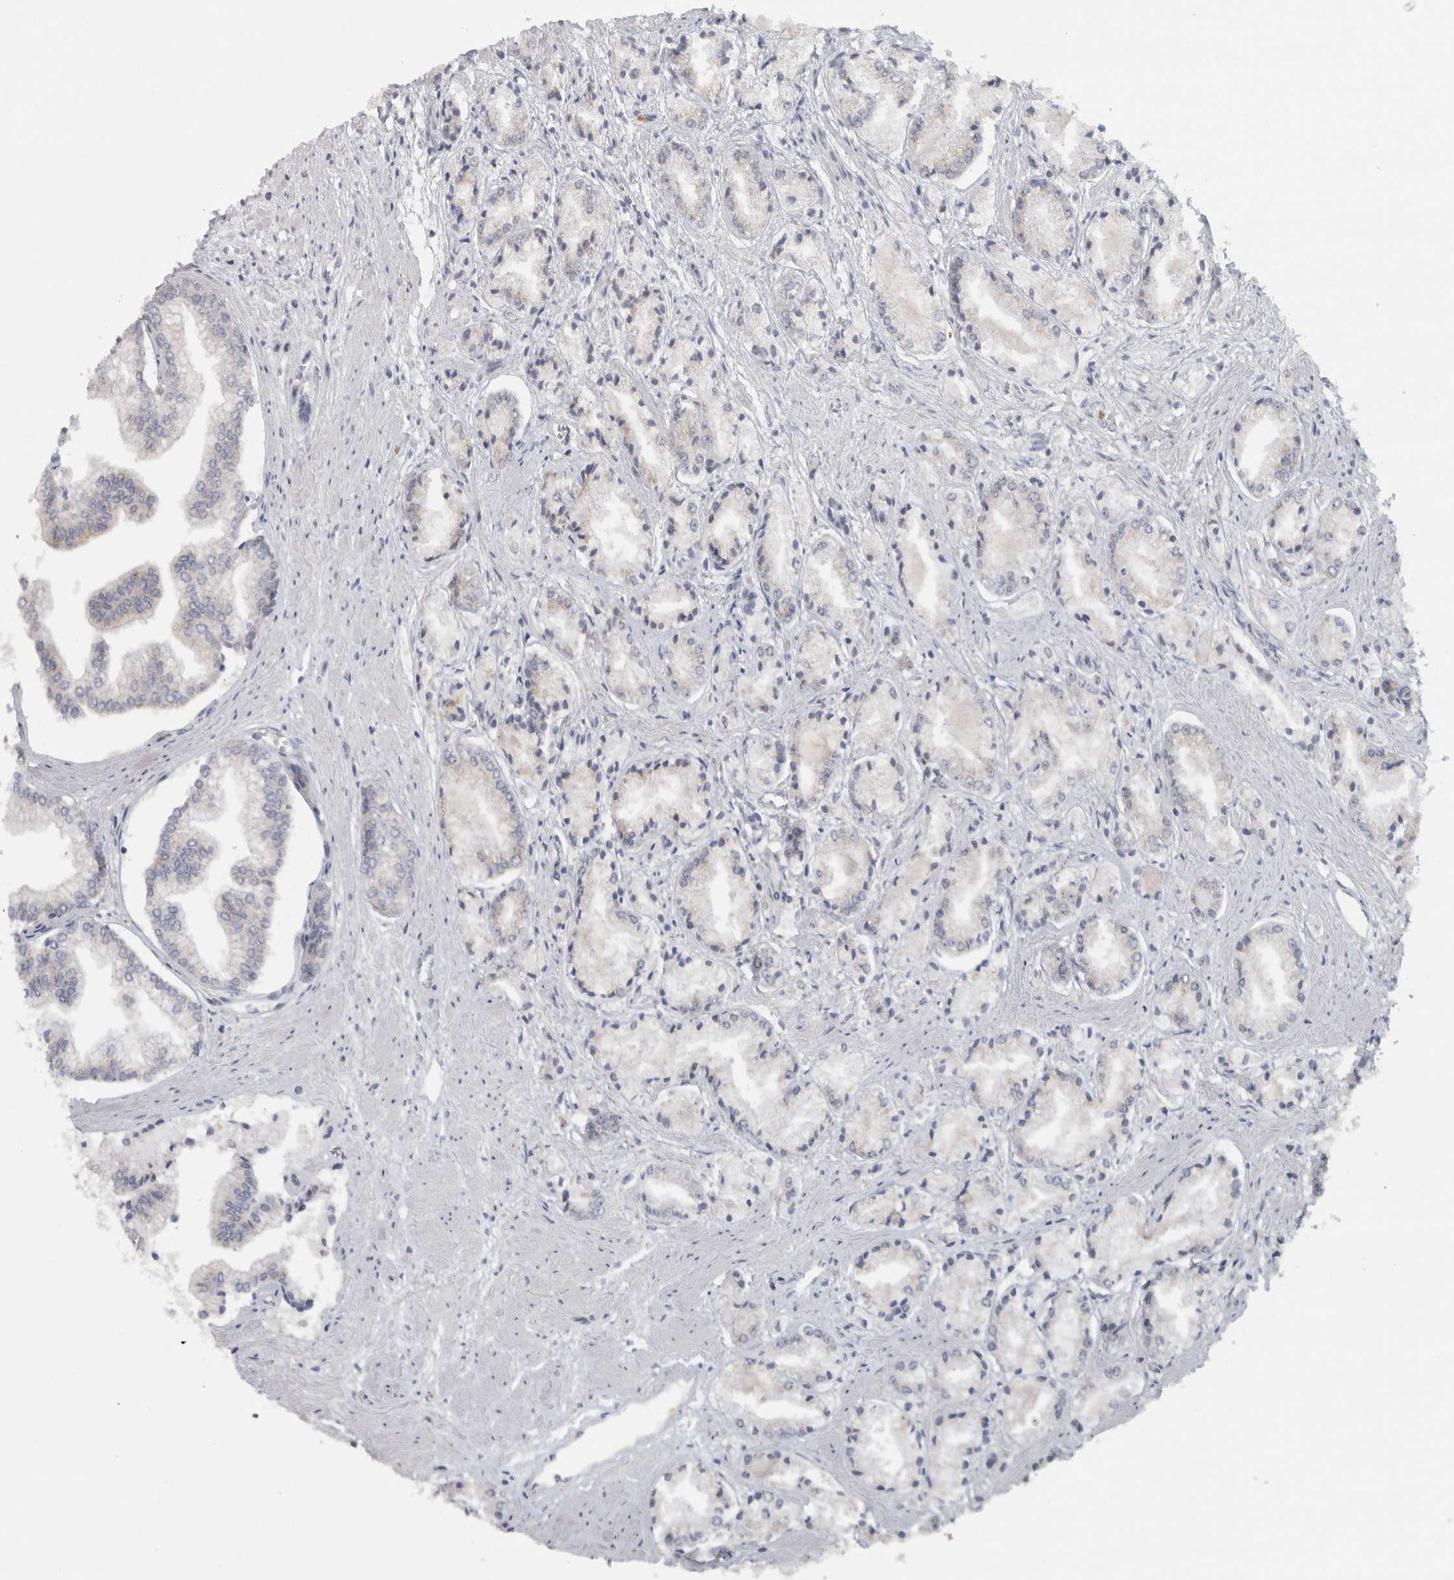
{"staining": {"intensity": "negative", "quantity": "none", "location": "none"}, "tissue": "prostate cancer", "cell_type": "Tumor cells", "image_type": "cancer", "snomed": [{"axis": "morphology", "description": "Adenocarcinoma, Low grade"}, {"axis": "topography", "description": "Prostate"}], "caption": "High magnification brightfield microscopy of prostate adenocarcinoma (low-grade) stained with DAB (3,3'-diaminobenzidine) (brown) and counterstained with hematoxylin (blue): tumor cells show no significant staining.", "gene": "PTPRN2", "patient": {"sex": "male", "age": 52}}